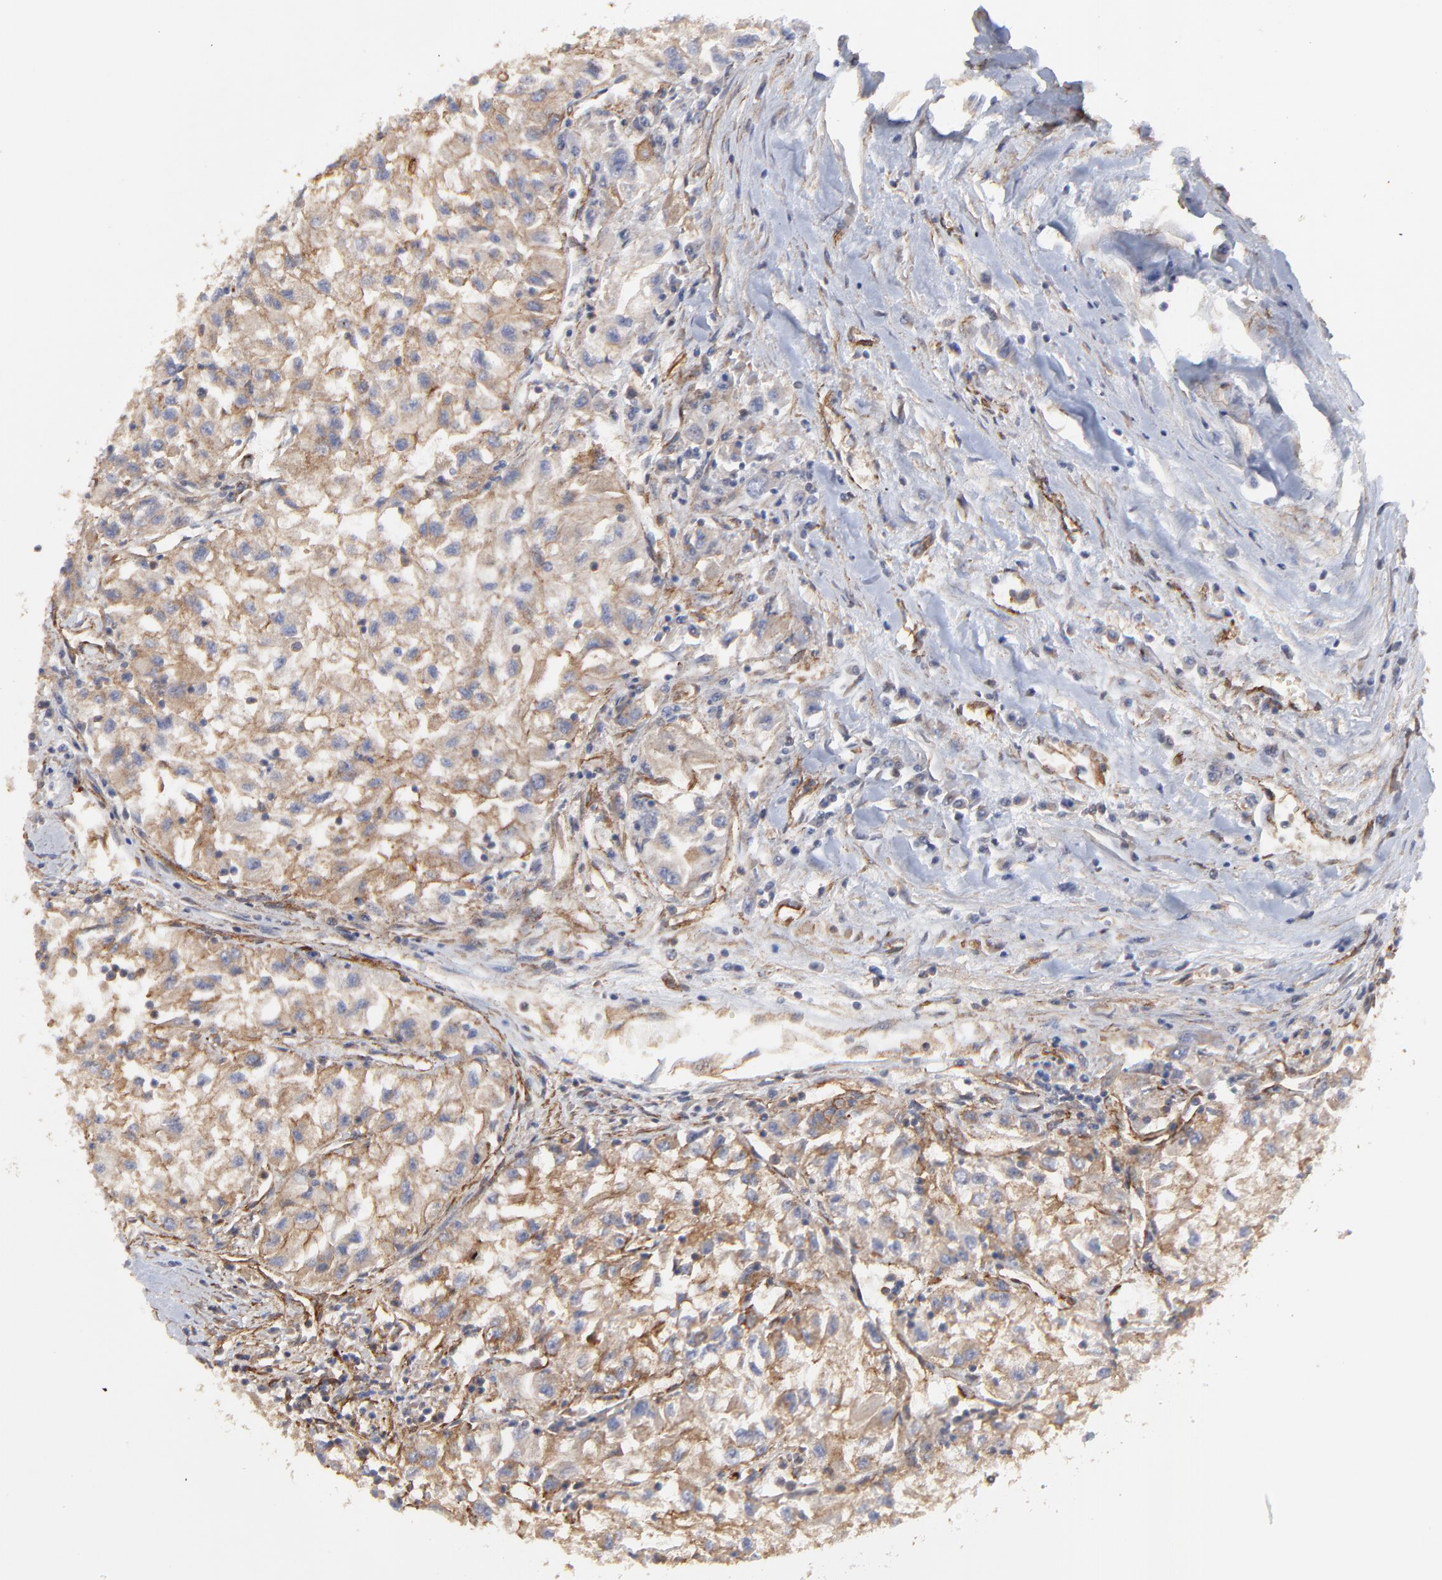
{"staining": {"intensity": "moderate", "quantity": ">75%", "location": "cytoplasmic/membranous"}, "tissue": "renal cancer", "cell_type": "Tumor cells", "image_type": "cancer", "snomed": [{"axis": "morphology", "description": "Adenocarcinoma, NOS"}, {"axis": "topography", "description": "Kidney"}], "caption": "Adenocarcinoma (renal) stained with a protein marker exhibits moderate staining in tumor cells.", "gene": "ARMT1", "patient": {"sex": "male", "age": 59}}